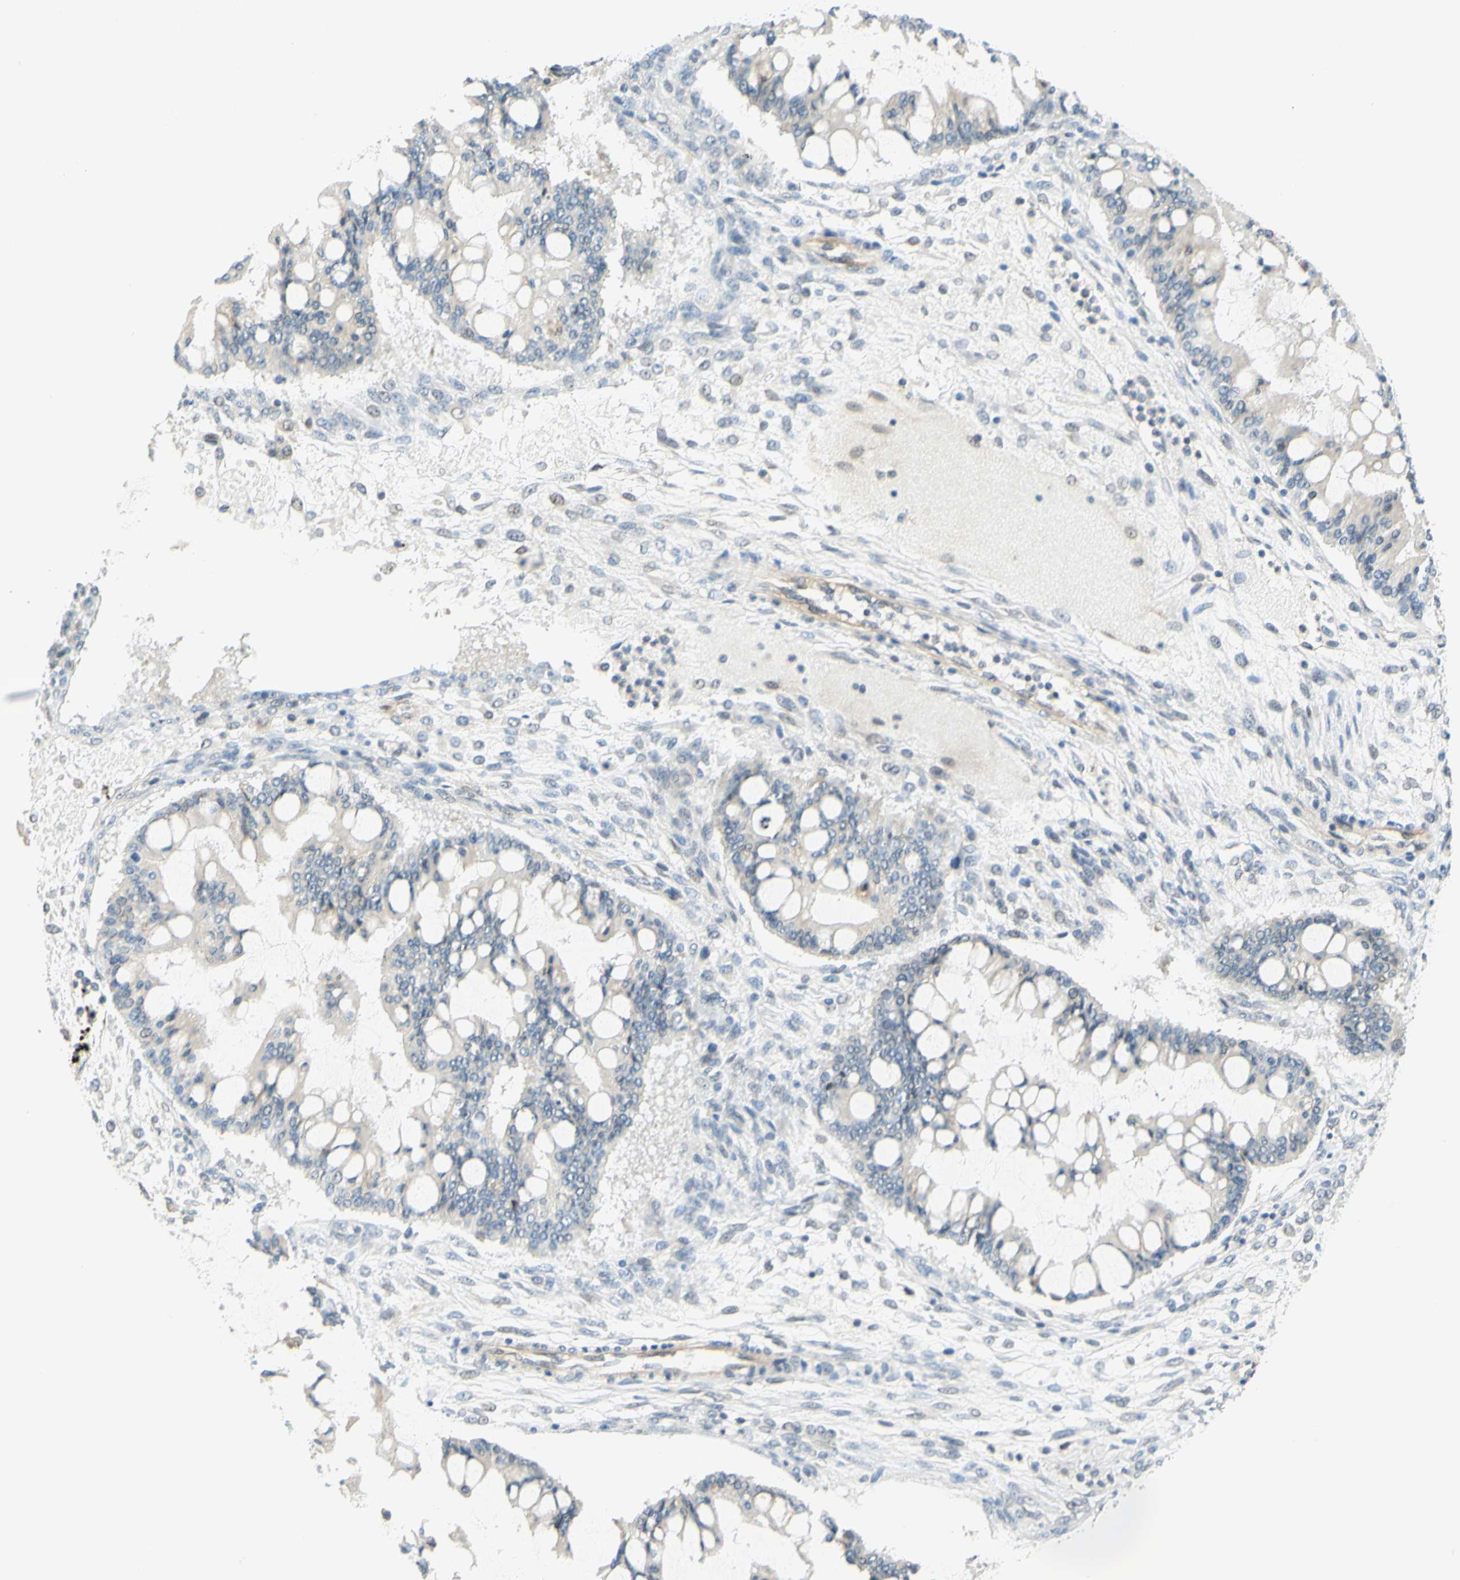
{"staining": {"intensity": "negative", "quantity": "none", "location": "none"}, "tissue": "ovarian cancer", "cell_type": "Tumor cells", "image_type": "cancer", "snomed": [{"axis": "morphology", "description": "Cystadenocarcinoma, mucinous, NOS"}, {"axis": "topography", "description": "Ovary"}], "caption": "Immunohistochemistry histopathology image of human ovarian cancer (mucinous cystadenocarcinoma) stained for a protein (brown), which exhibits no positivity in tumor cells.", "gene": "C2CD2L", "patient": {"sex": "female", "age": 73}}